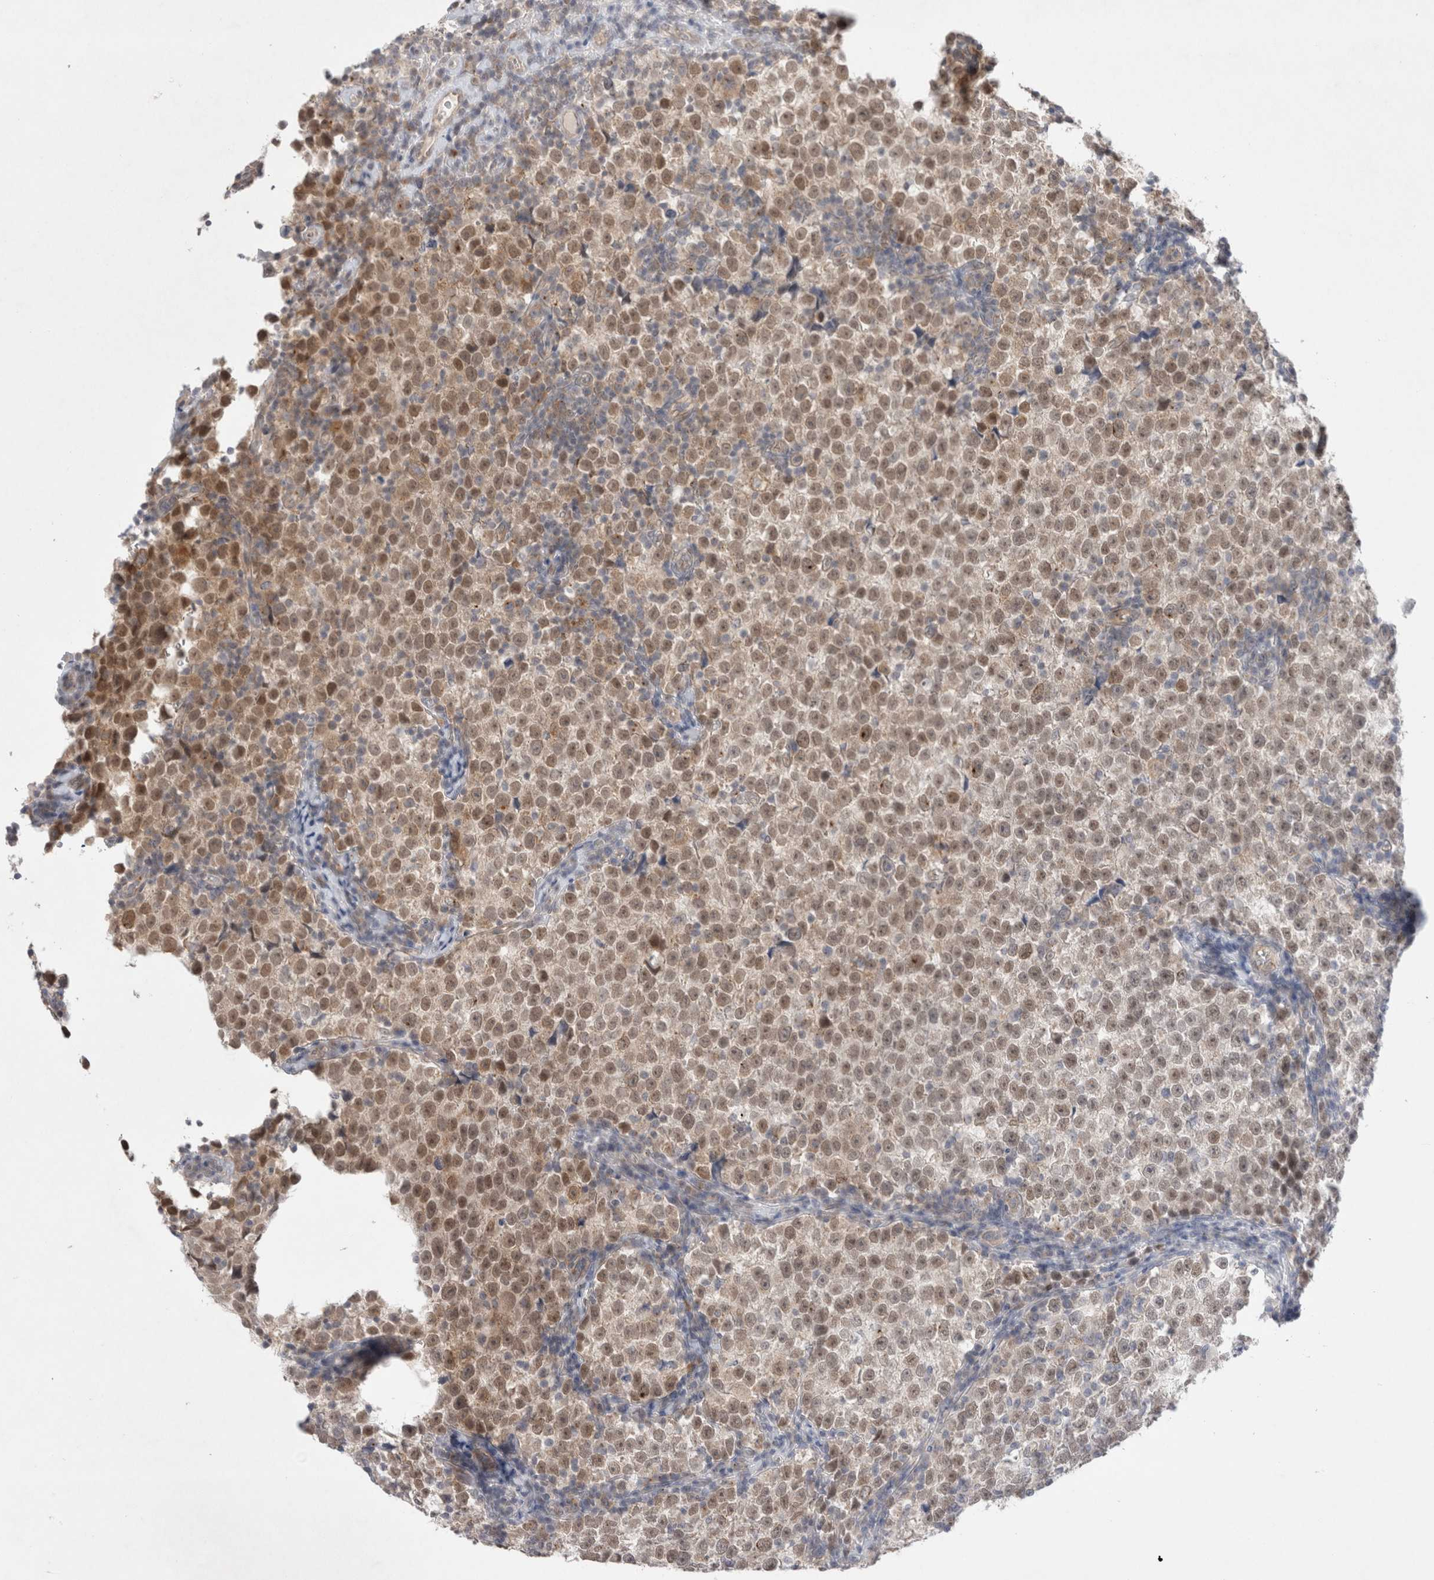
{"staining": {"intensity": "weak", "quantity": ">75%", "location": "nuclear"}, "tissue": "testis cancer", "cell_type": "Tumor cells", "image_type": "cancer", "snomed": [{"axis": "morphology", "description": "Normal tissue, NOS"}, {"axis": "morphology", "description": "Seminoma, NOS"}, {"axis": "topography", "description": "Testis"}], "caption": "A brown stain shows weak nuclear expression of a protein in testis cancer (seminoma) tumor cells.", "gene": "BICD2", "patient": {"sex": "male", "age": 43}}